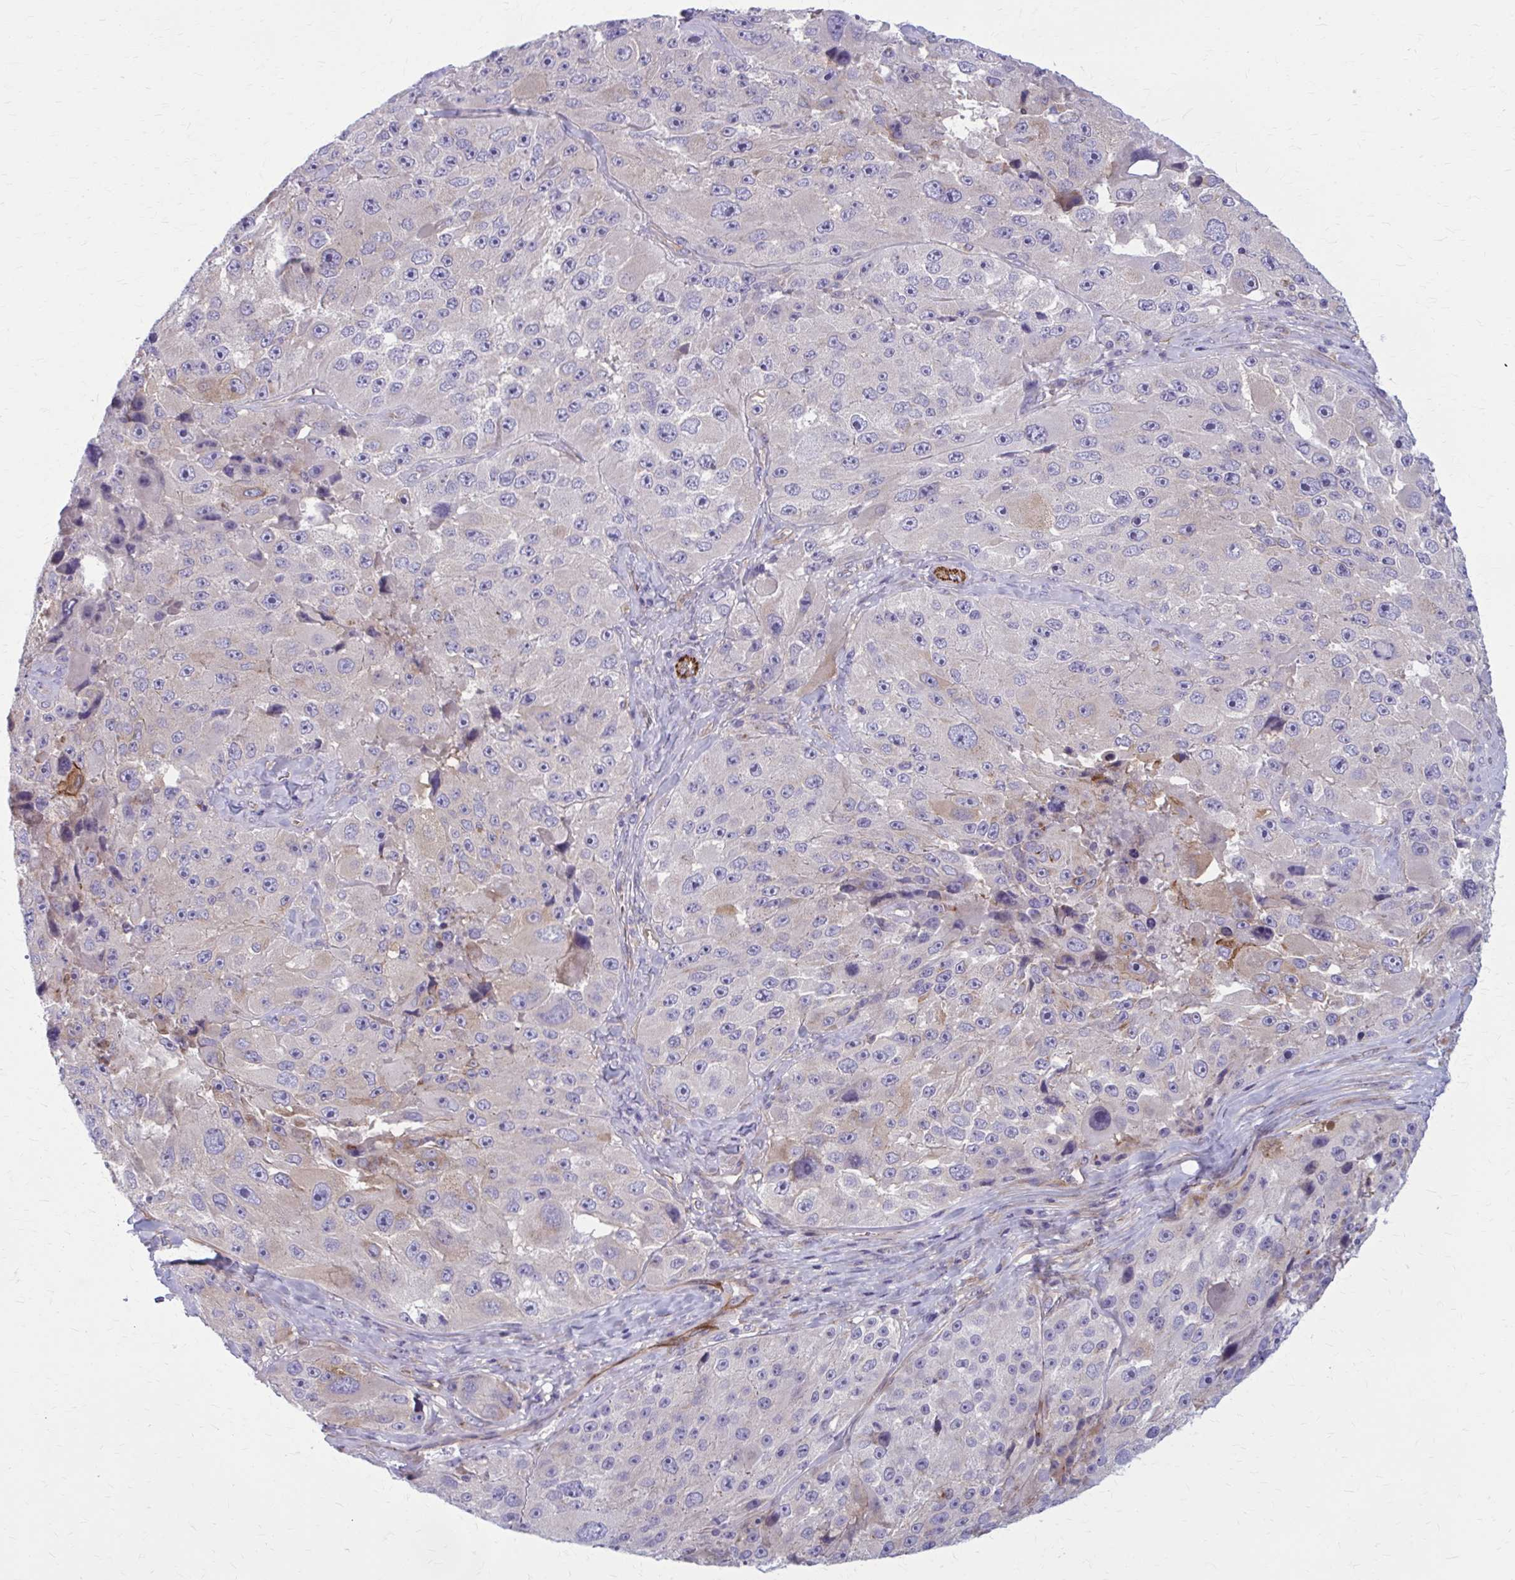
{"staining": {"intensity": "moderate", "quantity": "<25%", "location": "cytoplasmic/membranous"}, "tissue": "melanoma", "cell_type": "Tumor cells", "image_type": "cancer", "snomed": [{"axis": "morphology", "description": "Malignant melanoma, Metastatic site"}, {"axis": "topography", "description": "Lymph node"}], "caption": "Moderate cytoplasmic/membranous protein expression is identified in approximately <25% of tumor cells in melanoma.", "gene": "ZDHHC7", "patient": {"sex": "male", "age": 62}}